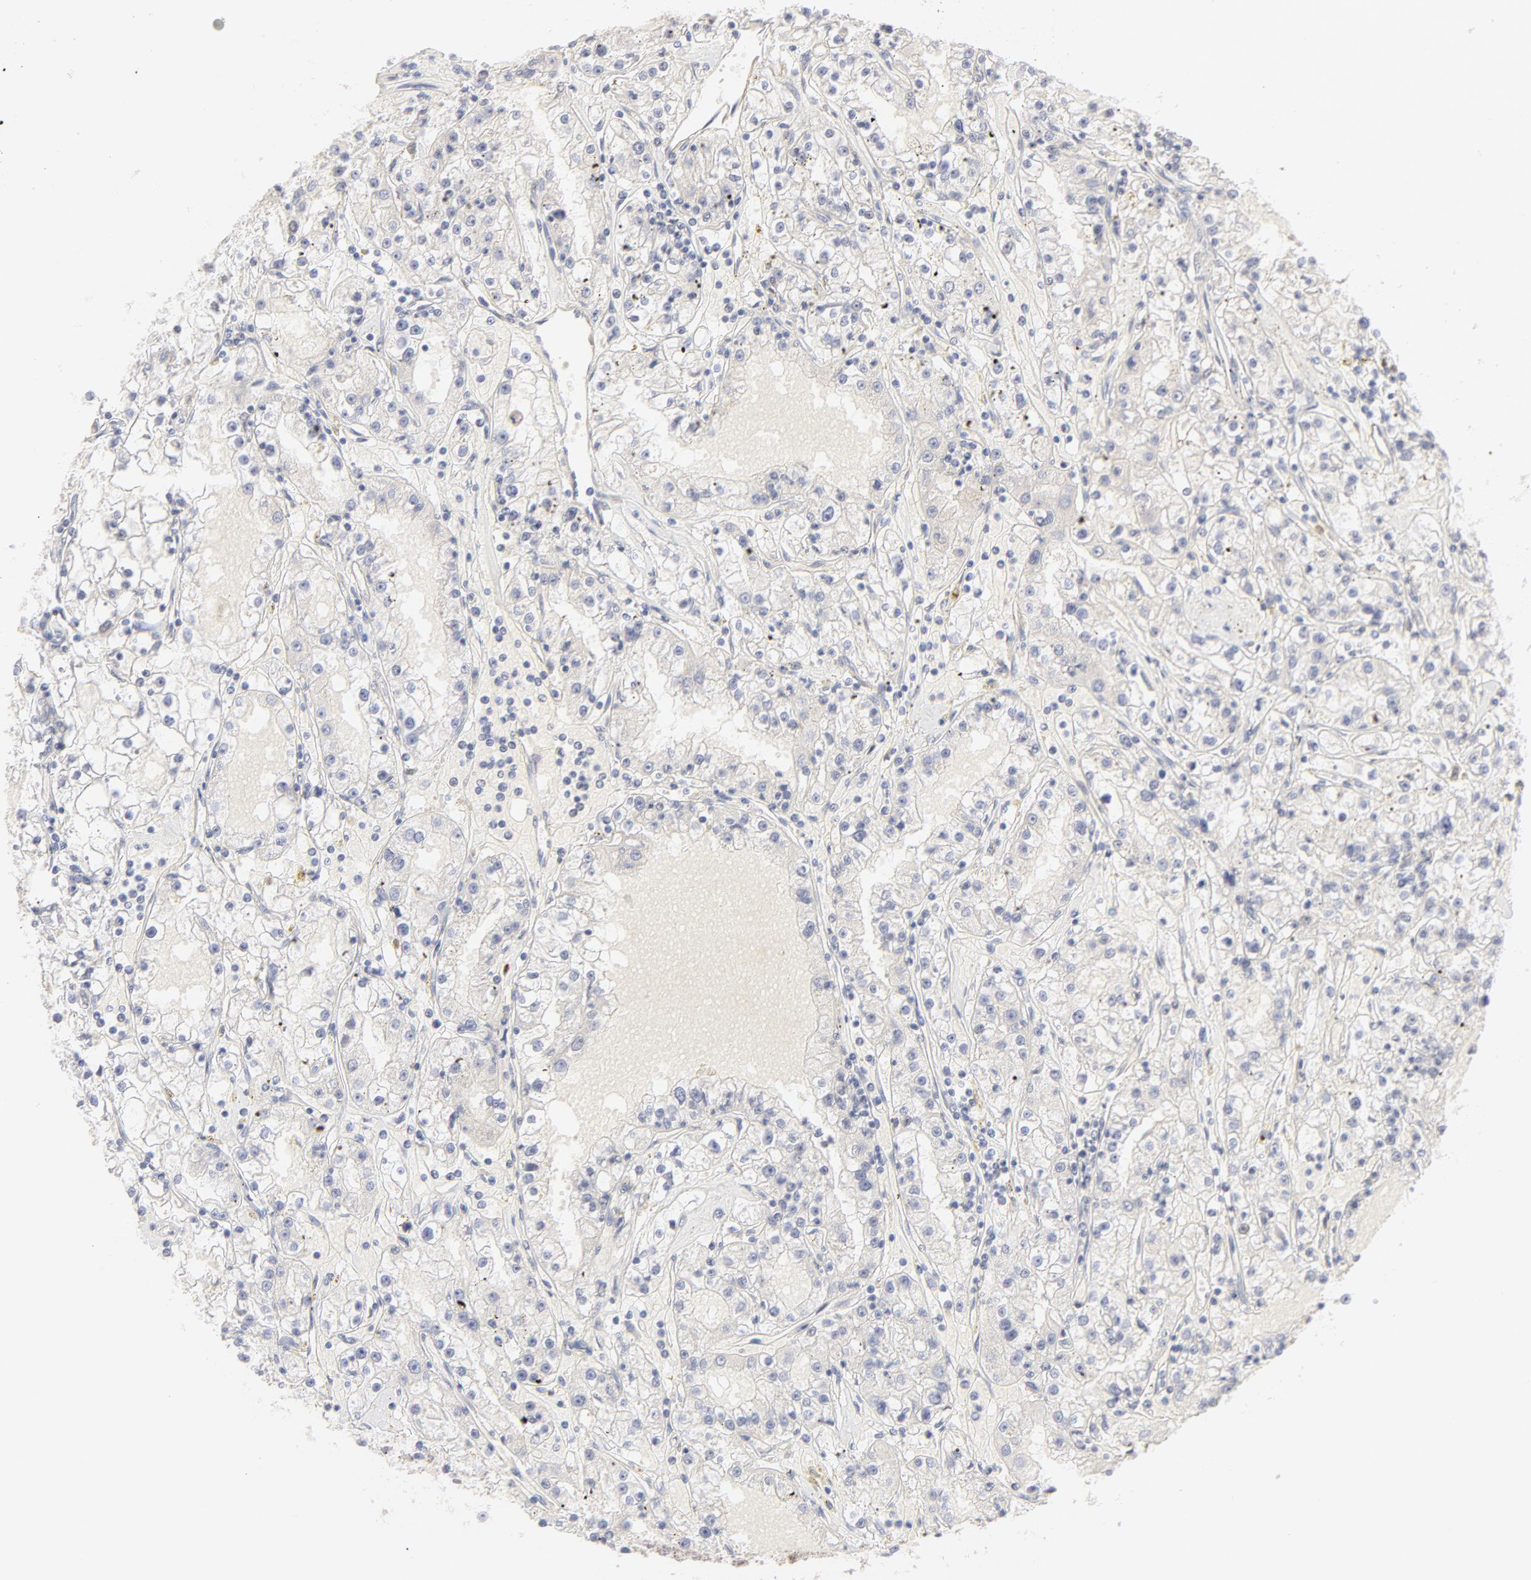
{"staining": {"intensity": "negative", "quantity": "none", "location": "none"}, "tissue": "renal cancer", "cell_type": "Tumor cells", "image_type": "cancer", "snomed": [{"axis": "morphology", "description": "Adenocarcinoma, NOS"}, {"axis": "topography", "description": "Kidney"}], "caption": "IHC of human renal cancer demonstrates no expression in tumor cells.", "gene": "ELF3", "patient": {"sex": "male", "age": 56}}